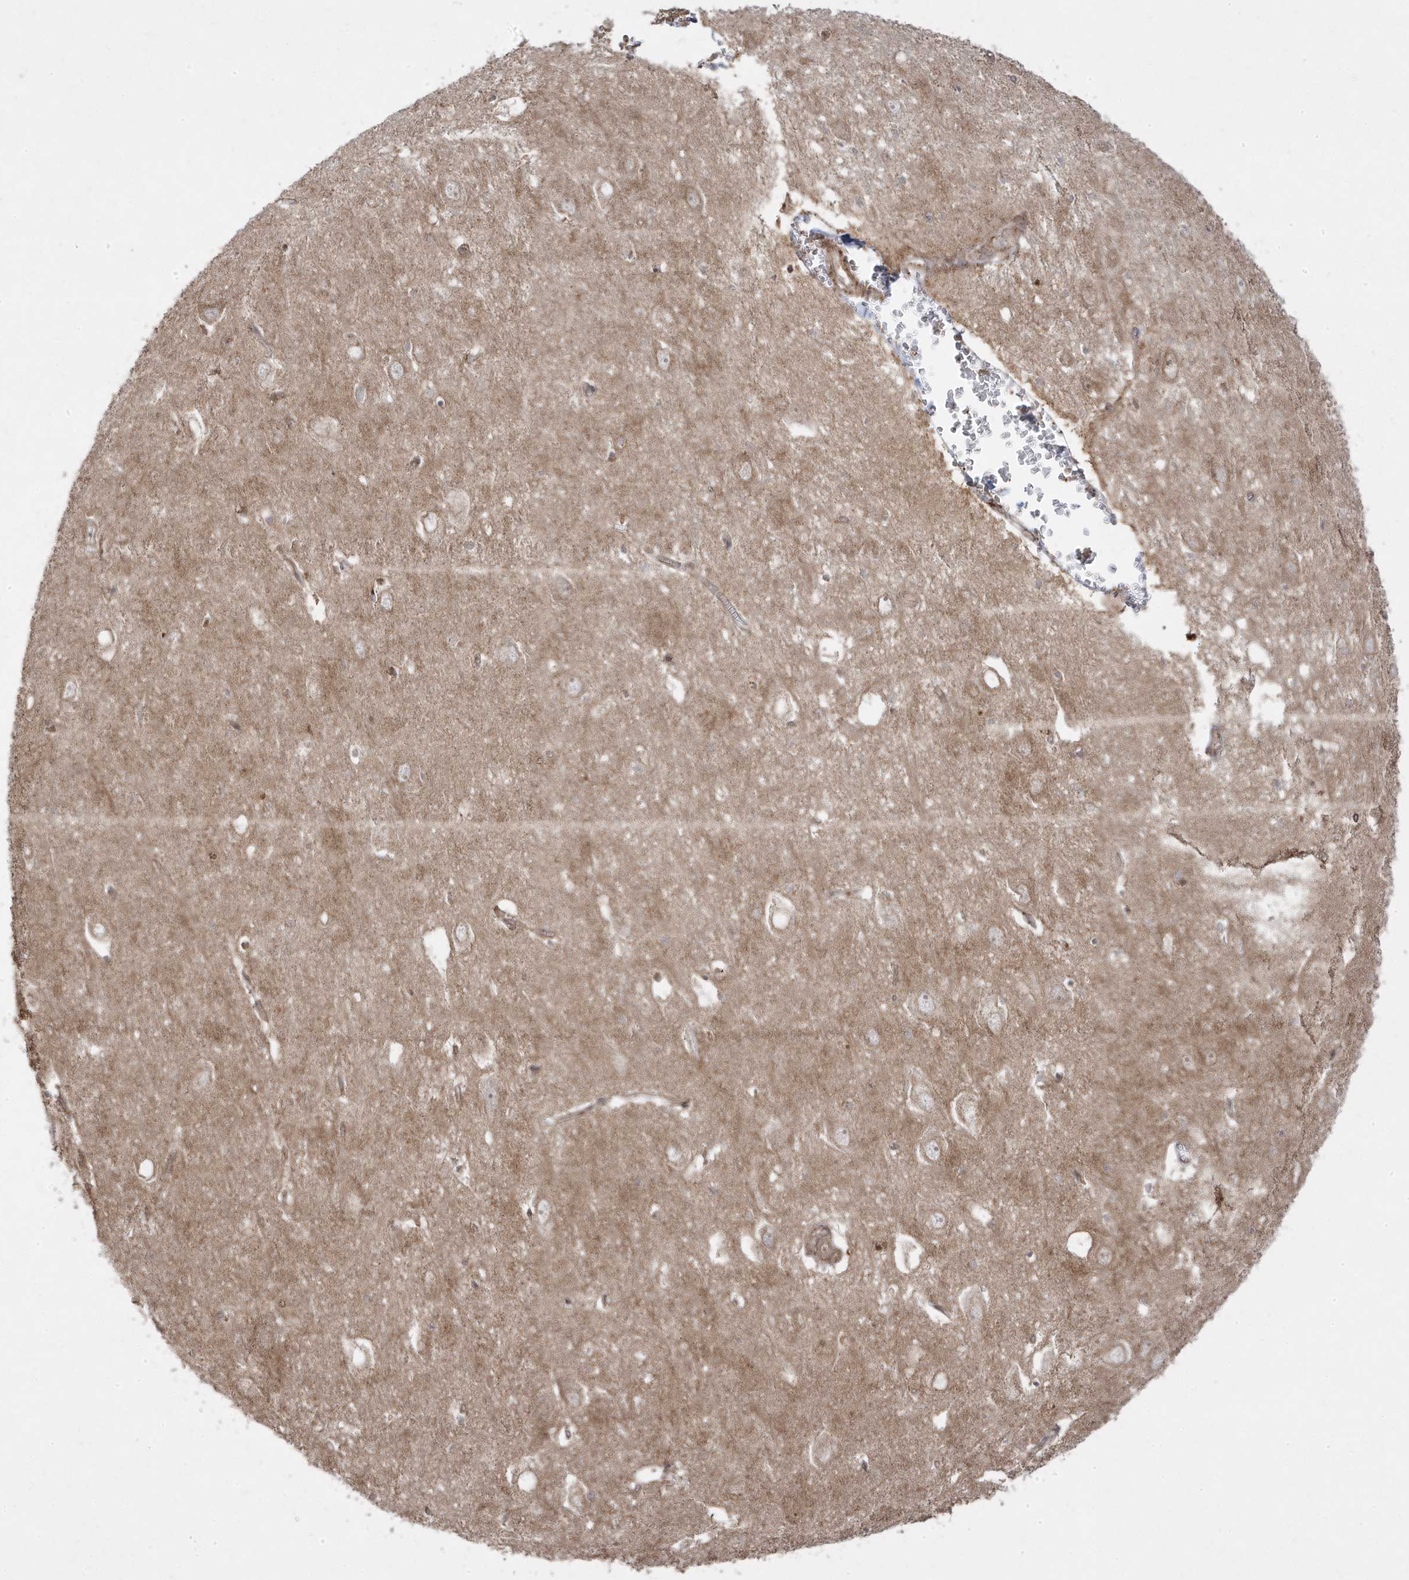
{"staining": {"intensity": "weak", "quantity": "25%-75%", "location": "cytoplasmic/membranous"}, "tissue": "hippocampus", "cell_type": "Glial cells", "image_type": "normal", "snomed": [{"axis": "morphology", "description": "Normal tissue, NOS"}, {"axis": "topography", "description": "Hippocampus"}], "caption": "The immunohistochemical stain highlights weak cytoplasmic/membranous staining in glial cells of normal hippocampus. The protein of interest is stained brown, and the nuclei are stained in blue (DAB IHC with brightfield microscopy, high magnification).", "gene": "CLUAP1", "patient": {"sex": "female", "age": 64}}